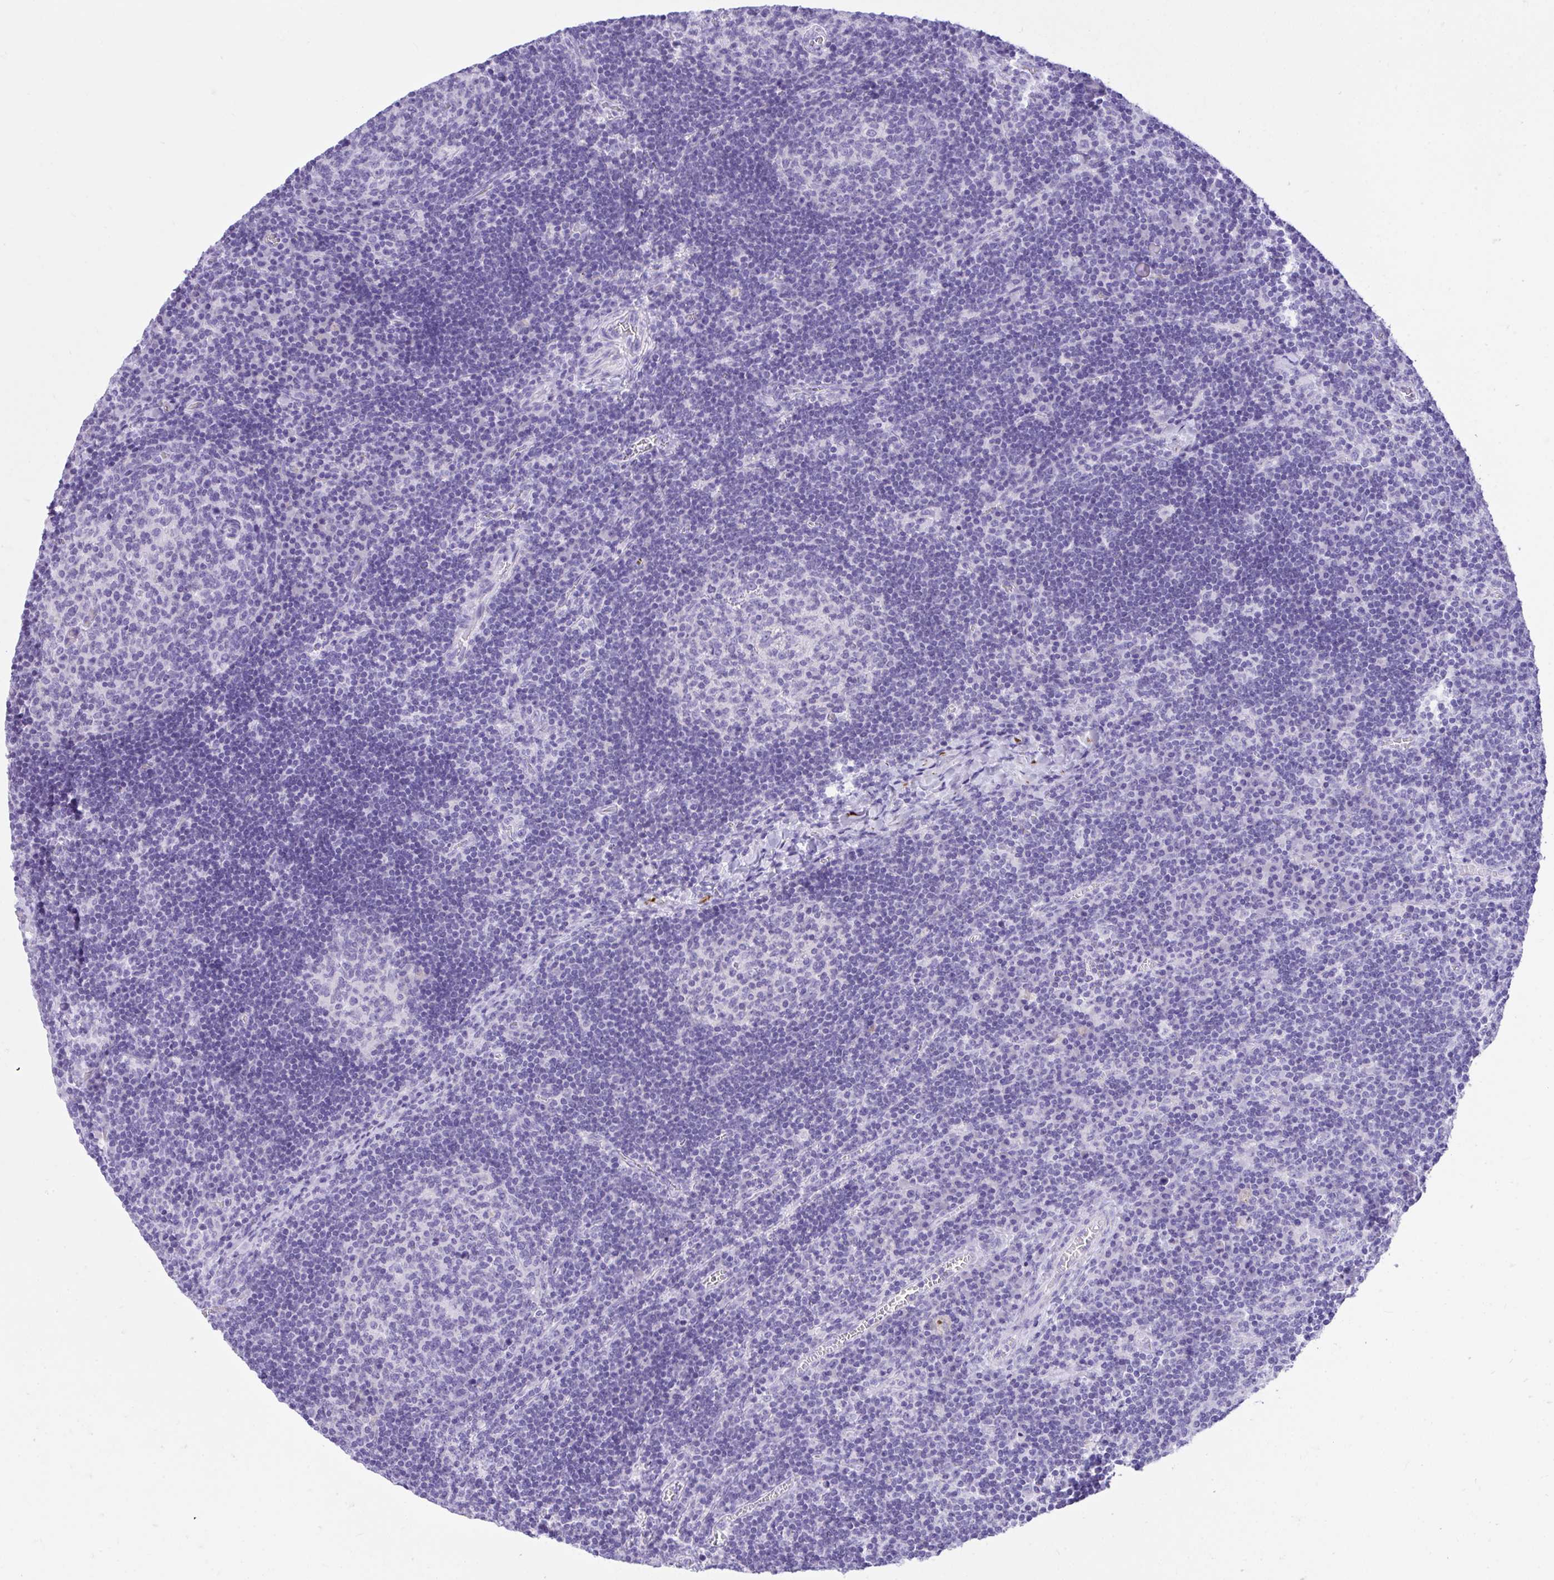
{"staining": {"intensity": "negative", "quantity": "none", "location": "none"}, "tissue": "lymph node", "cell_type": "Germinal center cells", "image_type": "normal", "snomed": [{"axis": "morphology", "description": "Normal tissue, NOS"}, {"axis": "topography", "description": "Lymph node"}], "caption": "There is no significant staining in germinal center cells of lymph node. (DAB IHC, high magnification).", "gene": "KCNN4", "patient": {"sex": "male", "age": 67}}